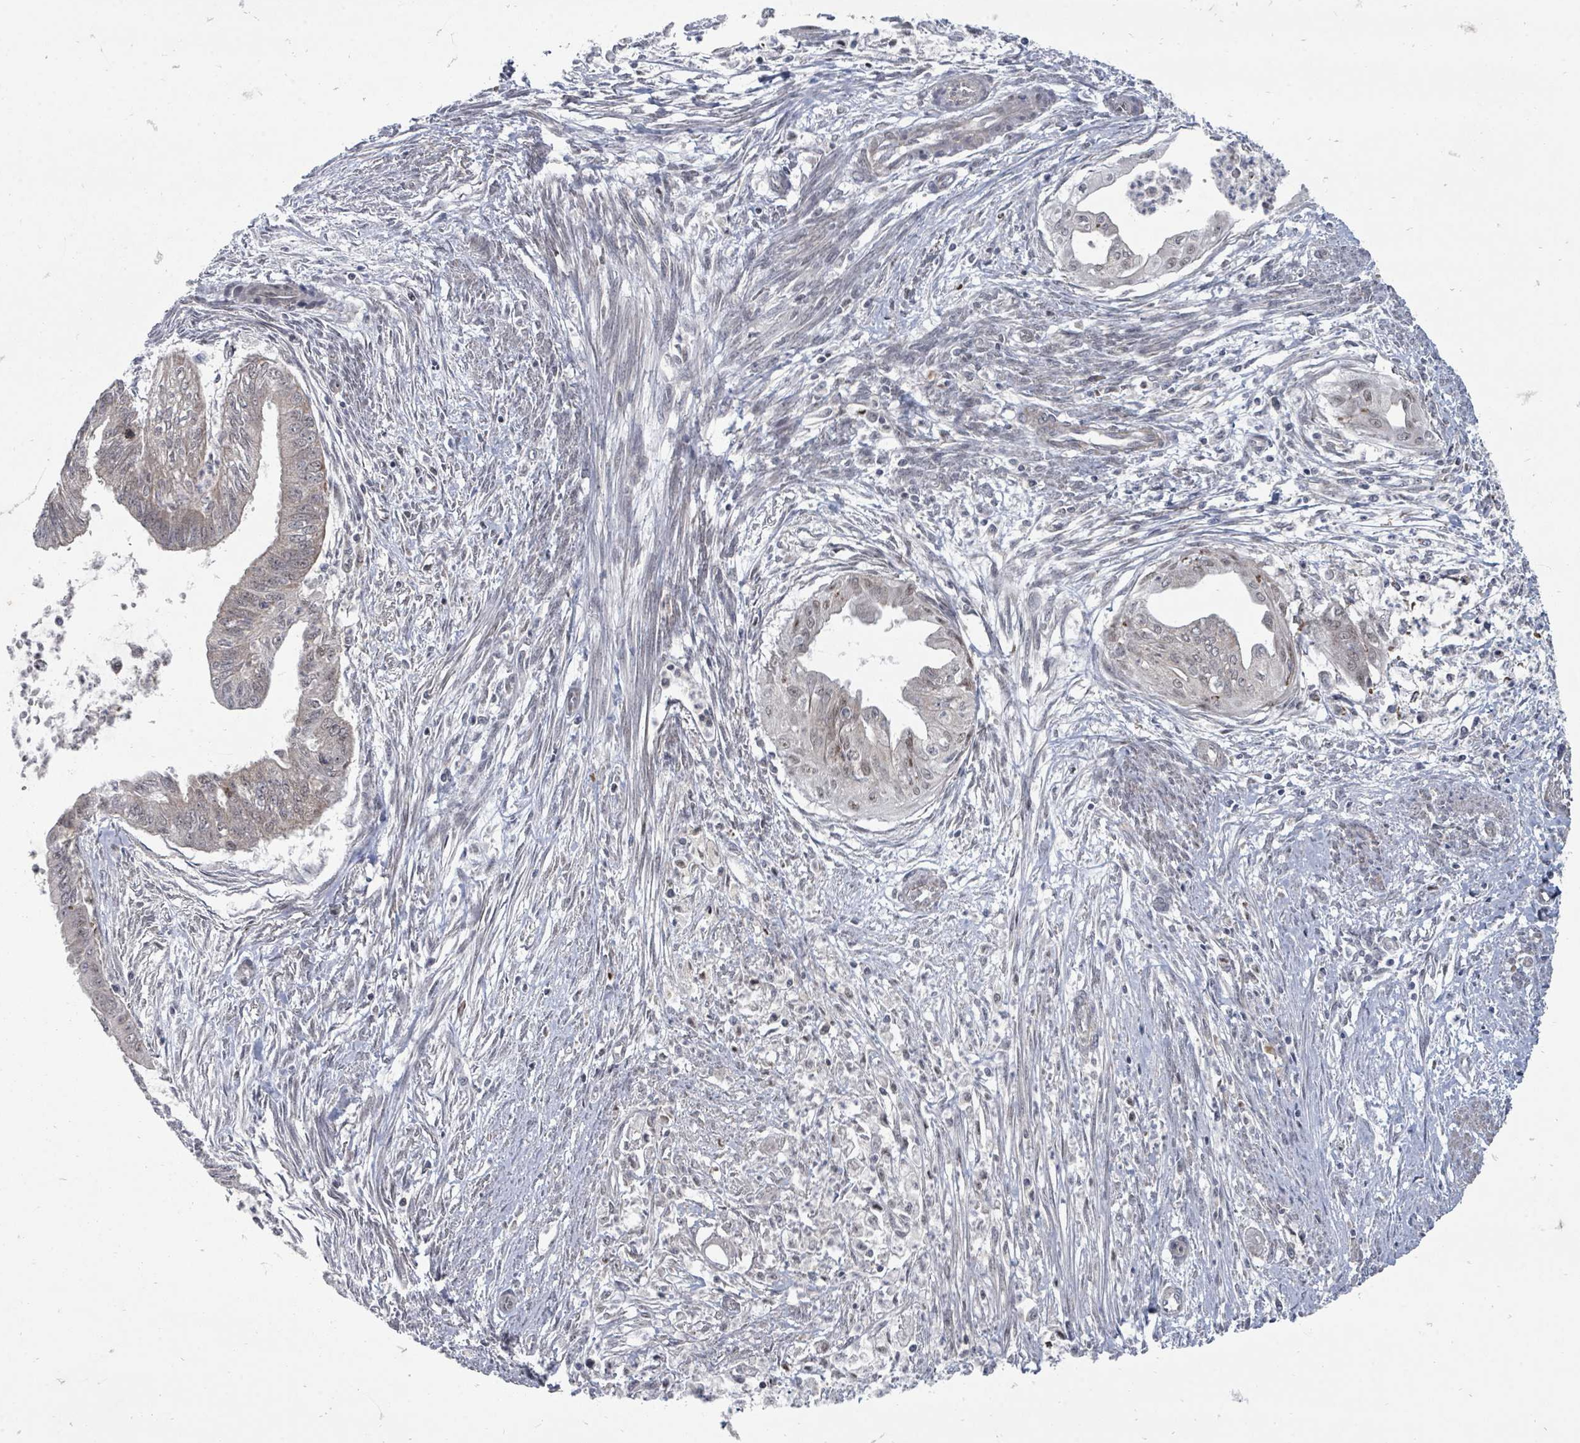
{"staining": {"intensity": "weak", "quantity": "<25%", "location": "nuclear"}, "tissue": "endometrial cancer", "cell_type": "Tumor cells", "image_type": "cancer", "snomed": [{"axis": "morphology", "description": "Adenocarcinoma, NOS"}, {"axis": "topography", "description": "Endometrium"}], "caption": "Endometrial cancer (adenocarcinoma) was stained to show a protein in brown. There is no significant positivity in tumor cells.", "gene": "MAGOHB", "patient": {"sex": "female", "age": 73}}